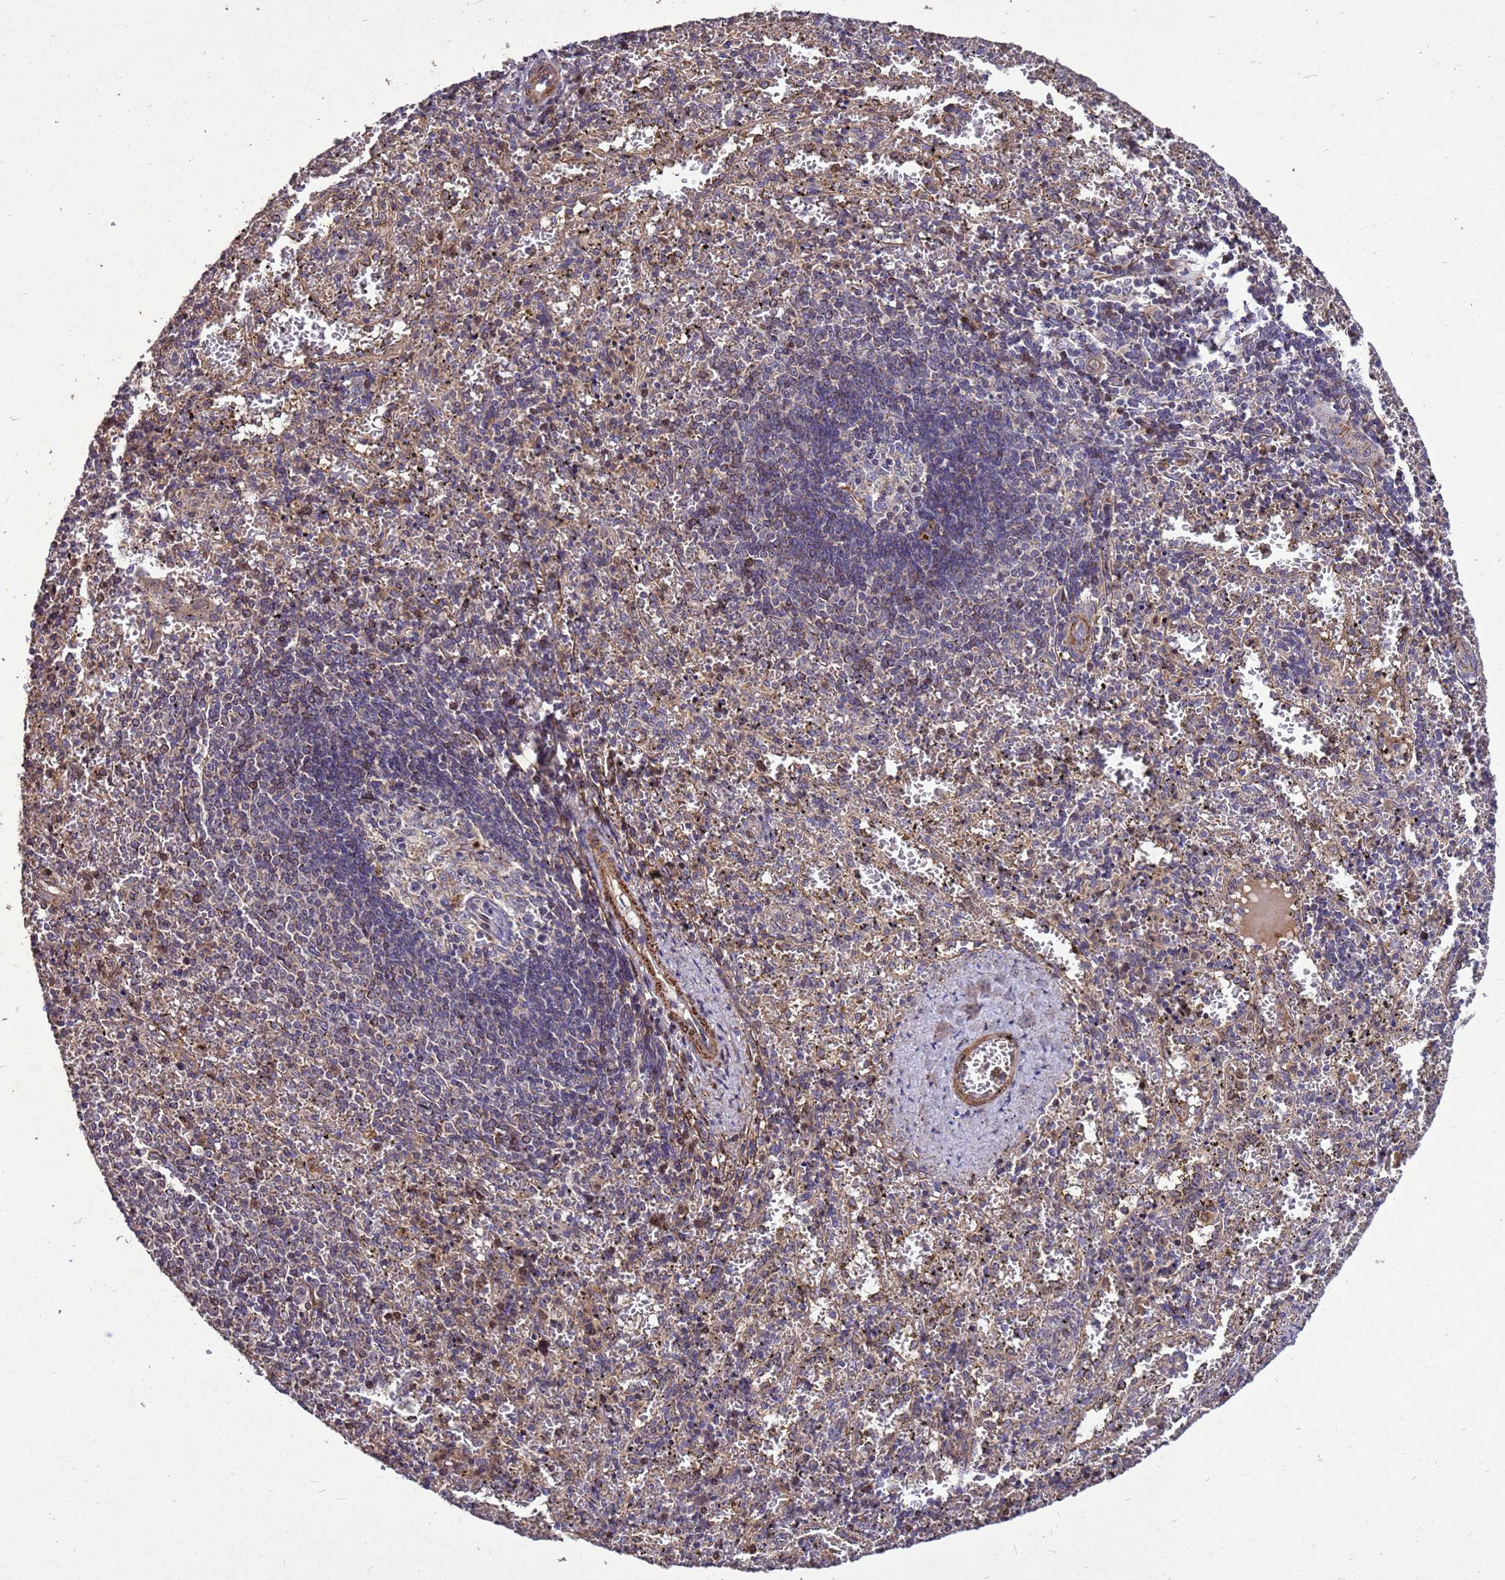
{"staining": {"intensity": "negative", "quantity": "none", "location": "none"}, "tissue": "spleen", "cell_type": "Cells in red pulp", "image_type": "normal", "snomed": [{"axis": "morphology", "description": "Normal tissue, NOS"}, {"axis": "topography", "description": "Spleen"}], "caption": "High power microscopy histopathology image of an immunohistochemistry photomicrograph of normal spleen, revealing no significant positivity in cells in red pulp.", "gene": "RSPRY1", "patient": {"sex": "male", "age": 11}}